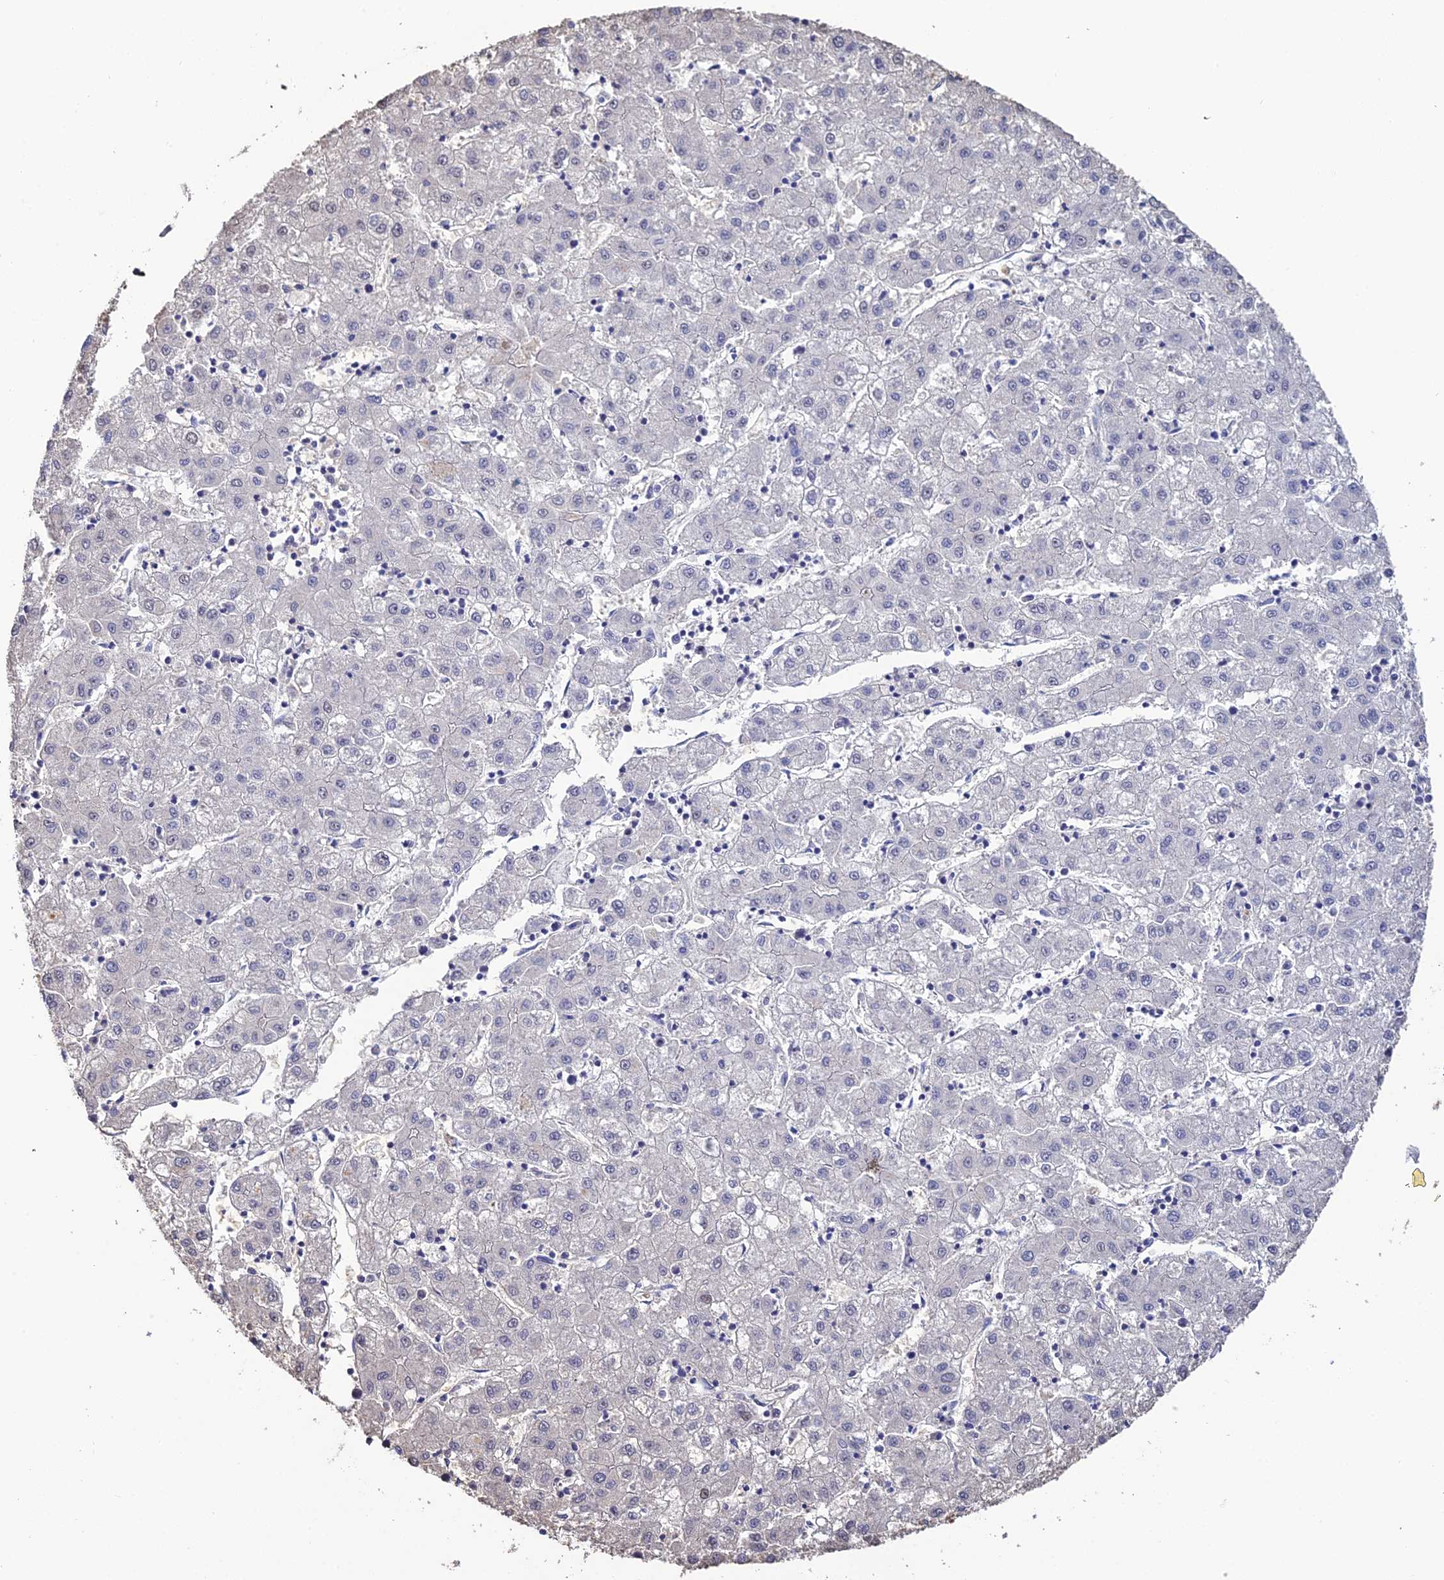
{"staining": {"intensity": "negative", "quantity": "none", "location": "none"}, "tissue": "liver cancer", "cell_type": "Tumor cells", "image_type": "cancer", "snomed": [{"axis": "morphology", "description": "Carcinoma, Hepatocellular, NOS"}, {"axis": "topography", "description": "Liver"}], "caption": "Histopathology image shows no protein expression in tumor cells of liver cancer tissue.", "gene": "PLPP4", "patient": {"sex": "male", "age": 72}}